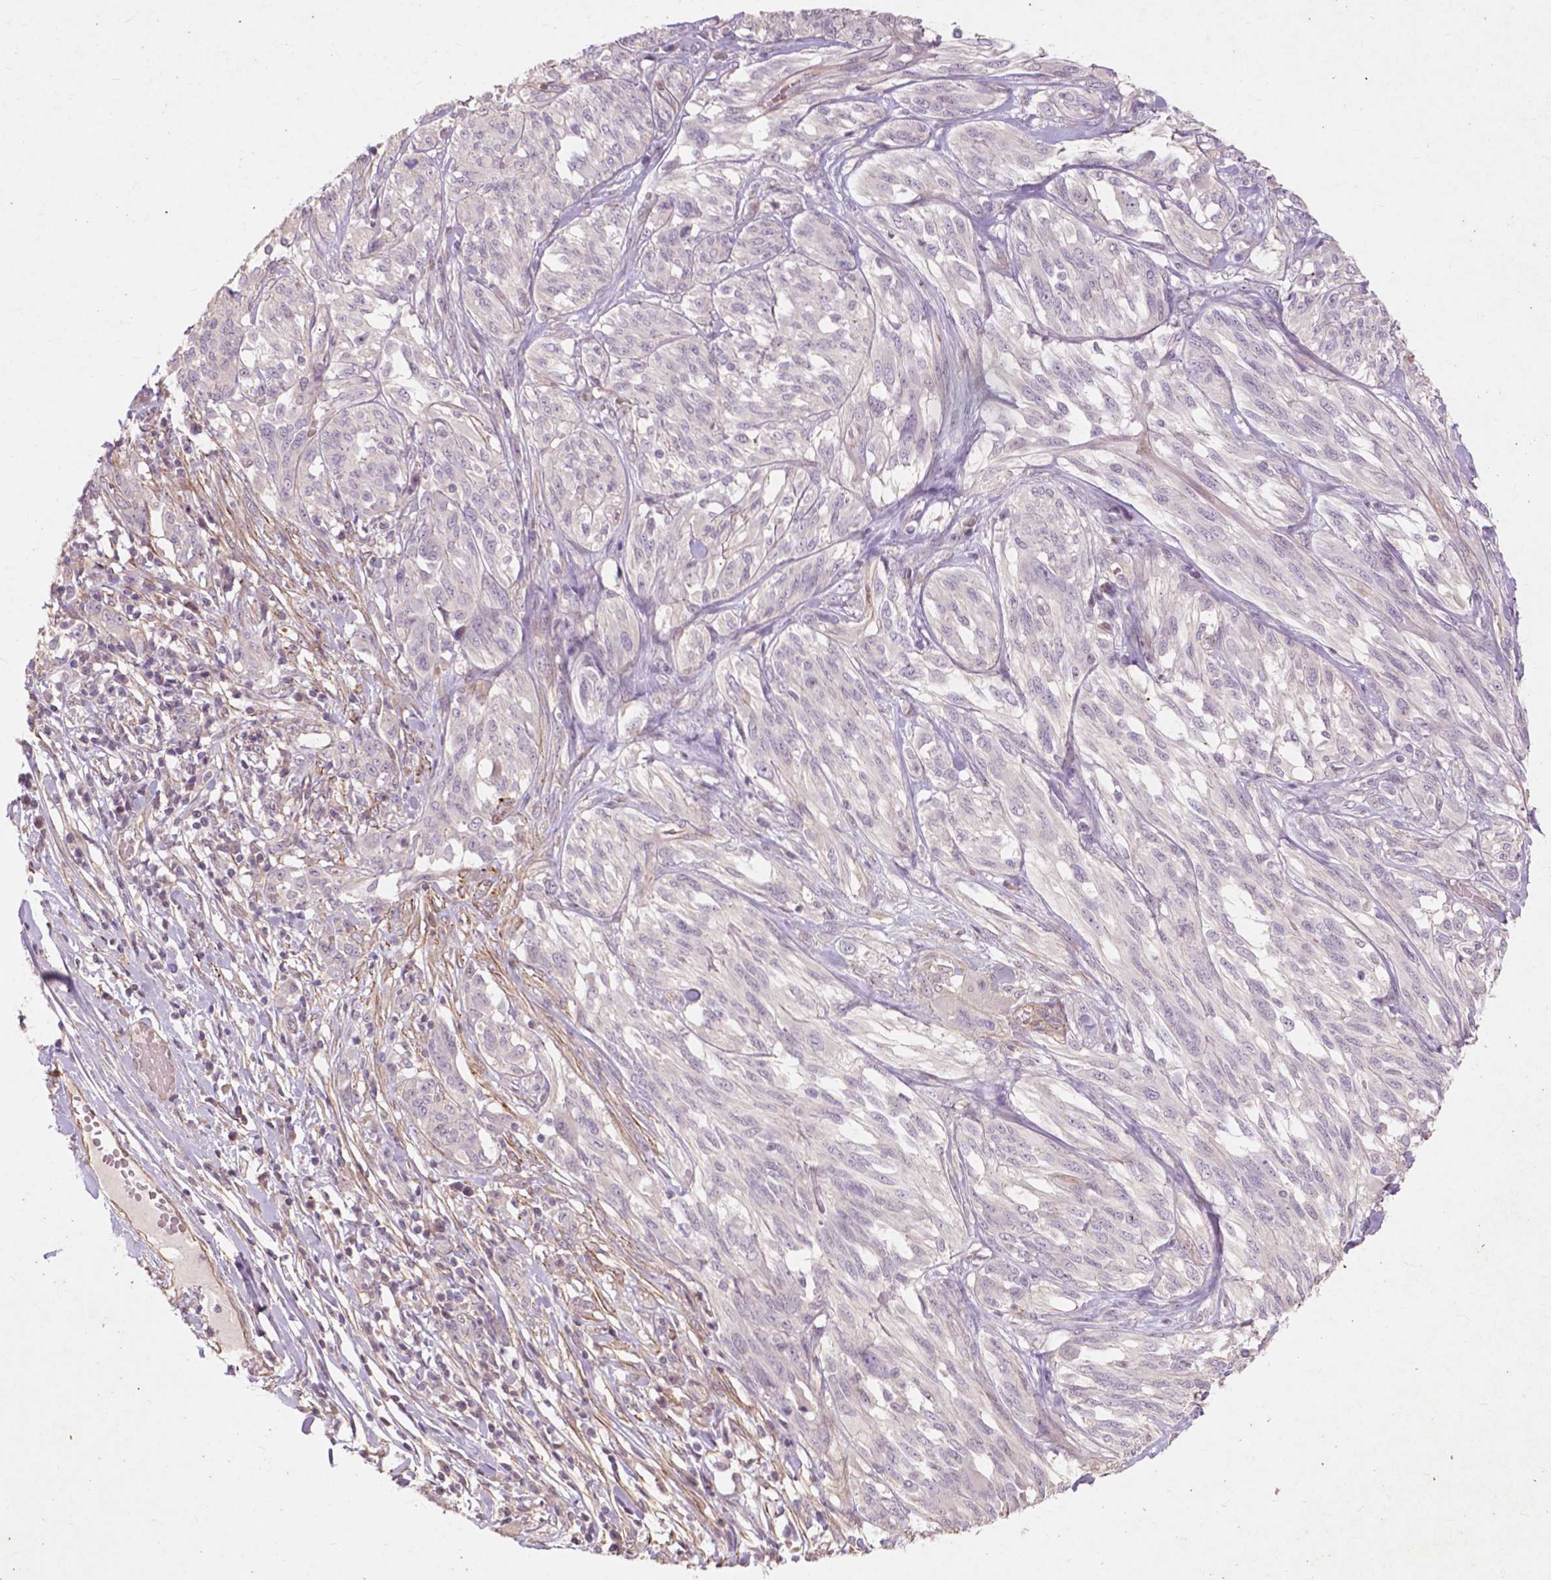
{"staining": {"intensity": "negative", "quantity": "none", "location": "none"}, "tissue": "melanoma", "cell_type": "Tumor cells", "image_type": "cancer", "snomed": [{"axis": "morphology", "description": "Malignant melanoma, NOS"}, {"axis": "topography", "description": "Skin"}], "caption": "The immunohistochemistry histopathology image has no significant positivity in tumor cells of malignant melanoma tissue.", "gene": "RFPL4B", "patient": {"sex": "female", "age": 91}}